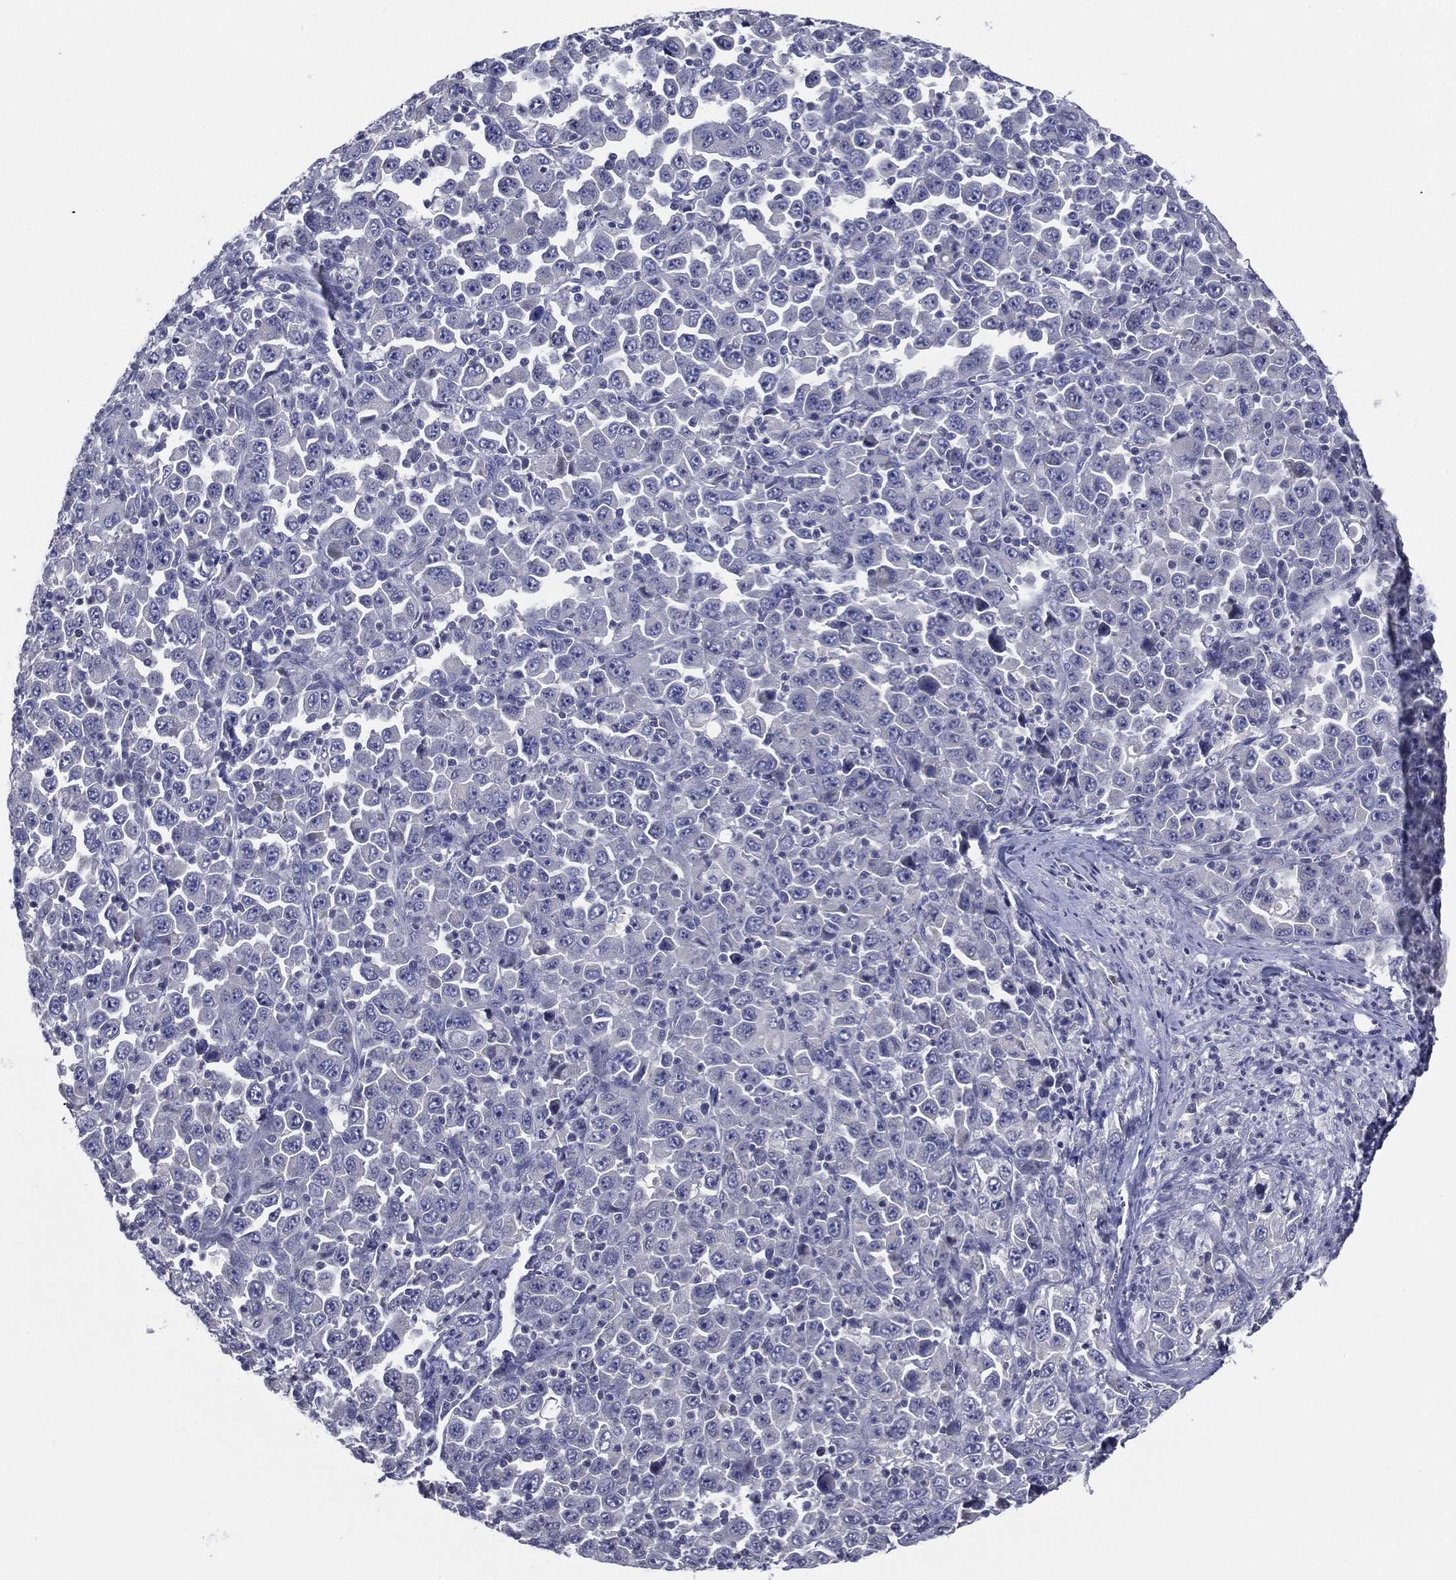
{"staining": {"intensity": "negative", "quantity": "none", "location": "none"}, "tissue": "stomach cancer", "cell_type": "Tumor cells", "image_type": "cancer", "snomed": [{"axis": "morphology", "description": "Normal tissue, NOS"}, {"axis": "morphology", "description": "Adenocarcinoma, NOS"}, {"axis": "topography", "description": "Stomach, upper"}, {"axis": "topography", "description": "Stomach"}], "caption": "Immunohistochemical staining of human stomach cancer (adenocarcinoma) demonstrates no significant staining in tumor cells. The staining was performed using DAB to visualize the protein expression in brown, while the nuclei were stained in blue with hematoxylin (Magnification: 20x).", "gene": "SLC13A4", "patient": {"sex": "male", "age": 59}}